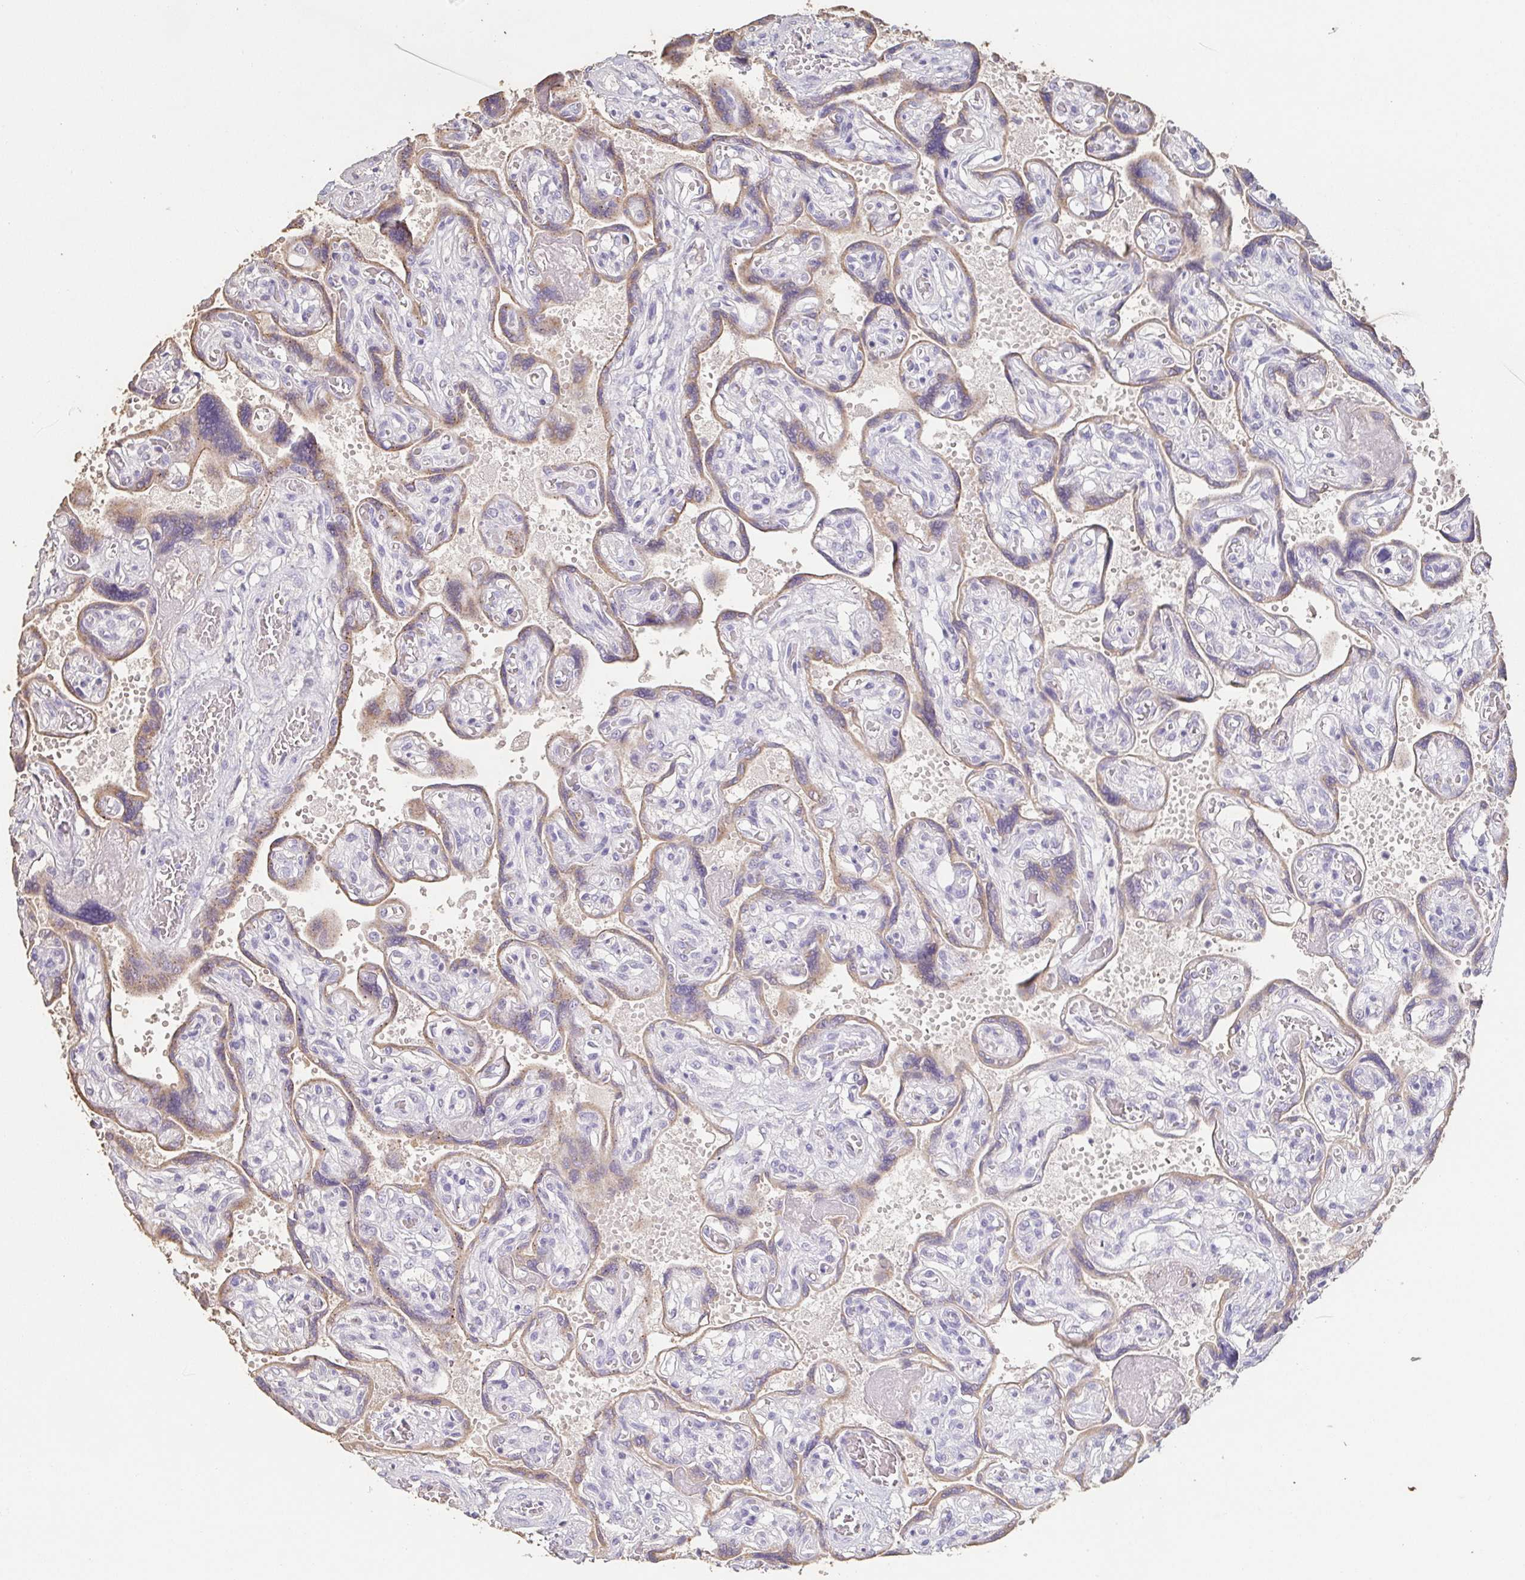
{"staining": {"intensity": "negative", "quantity": "none", "location": "none"}, "tissue": "placenta", "cell_type": "Decidual cells", "image_type": "normal", "snomed": [{"axis": "morphology", "description": "Normal tissue, NOS"}, {"axis": "topography", "description": "Placenta"}], "caption": "Immunohistochemistry of normal placenta displays no positivity in decidual cells.", "gene": "BPIFA2", "patient": {"sex": "female", "age": 32}}